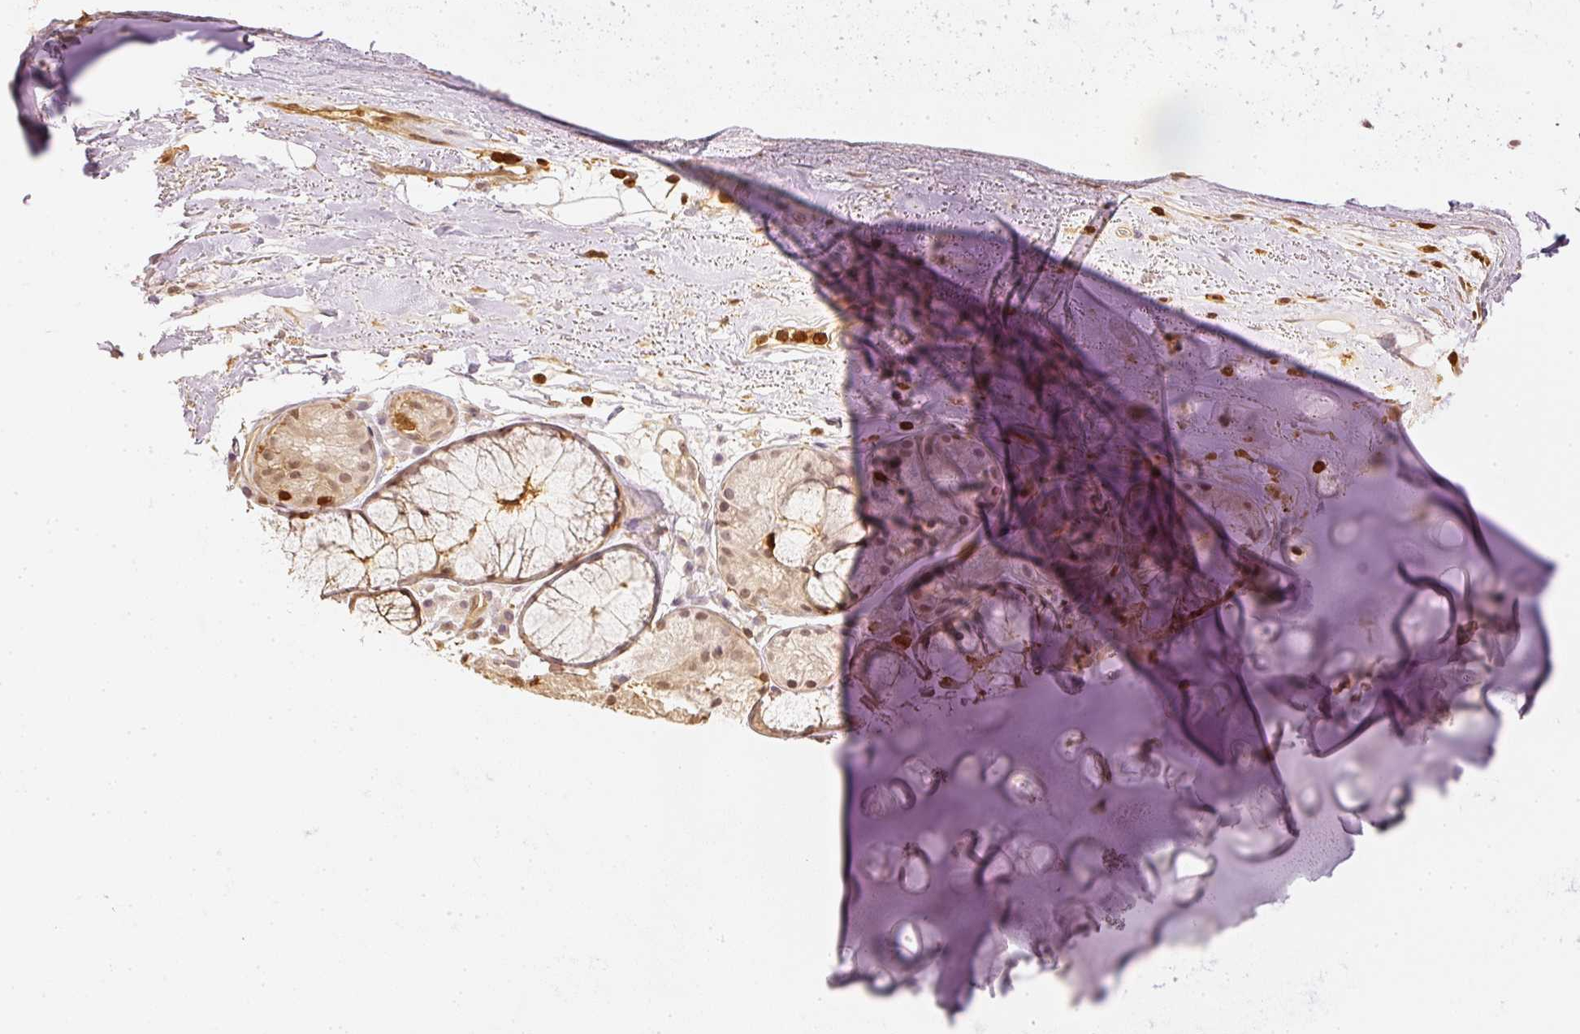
{"staining": {"intensity": "negative", "quantity": "none", "location": "none"}, "tissue": "soft tissue", "cell_type": "Chondrocytes", "image_type": "normal", "snomed": [{"axis": "morphology", "description": "Normal tissue, NOS"}, {"axis": "topography", "description": "Cartilage tissue"}, {"axis": "topography", "description": "Nasopharynx"}, {"axis": "topography", "description": "Thyroid gland"}], "caption": "High power microscopy micrograph of an immunohistochemistry (IHC) histopathology image of unremarkable soft tissue, revealing no significant staining in chondrocytes.", "gene": "PFN1", "patient": {"sex": "male", "age": 63}}